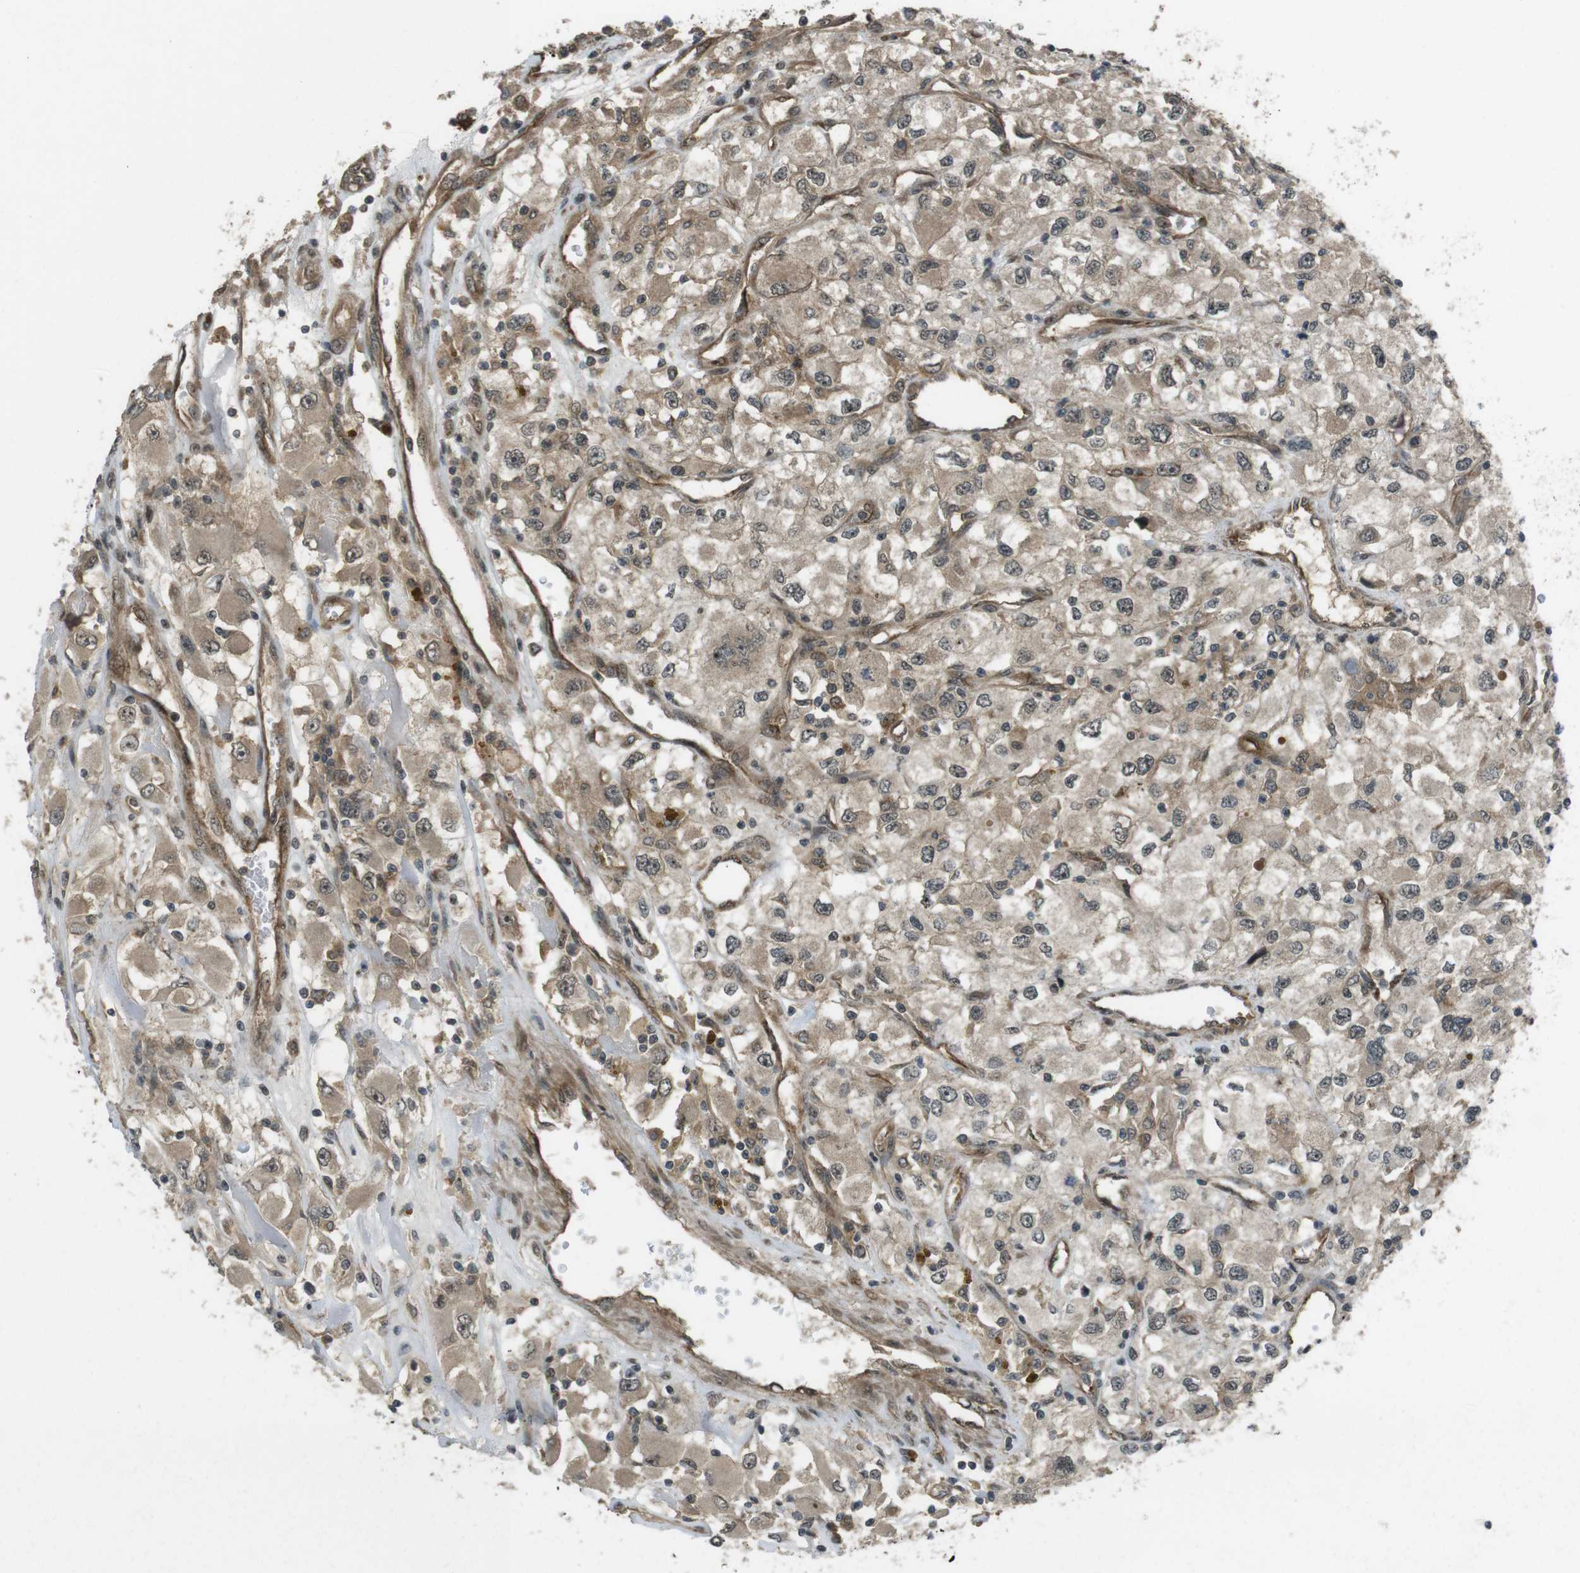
{"staining": {"intensity": "moderate", "quantity": ">75%", "location": "cytoplasmic/membranous,nuclear"}, "tissue": "renal cancer", "cell_type": "Tumor cells", "image_type": "cancer", "snomed": [{"axis": "morphology", "description": "Adenocarcinoma, NOS"}, {"axis": "topography", "description": "Kidney"}], "caption": "Immunohistochemistry micrograph of renal adenocarcinoma stained for a protein (brown), which reveals medium levels of moderate cytoplasmic/membranous and nuclear positivity in approximately >75% of tumor cells.", "gene": "TIAM2", "patient": {"sex": "female", "age": 52}}